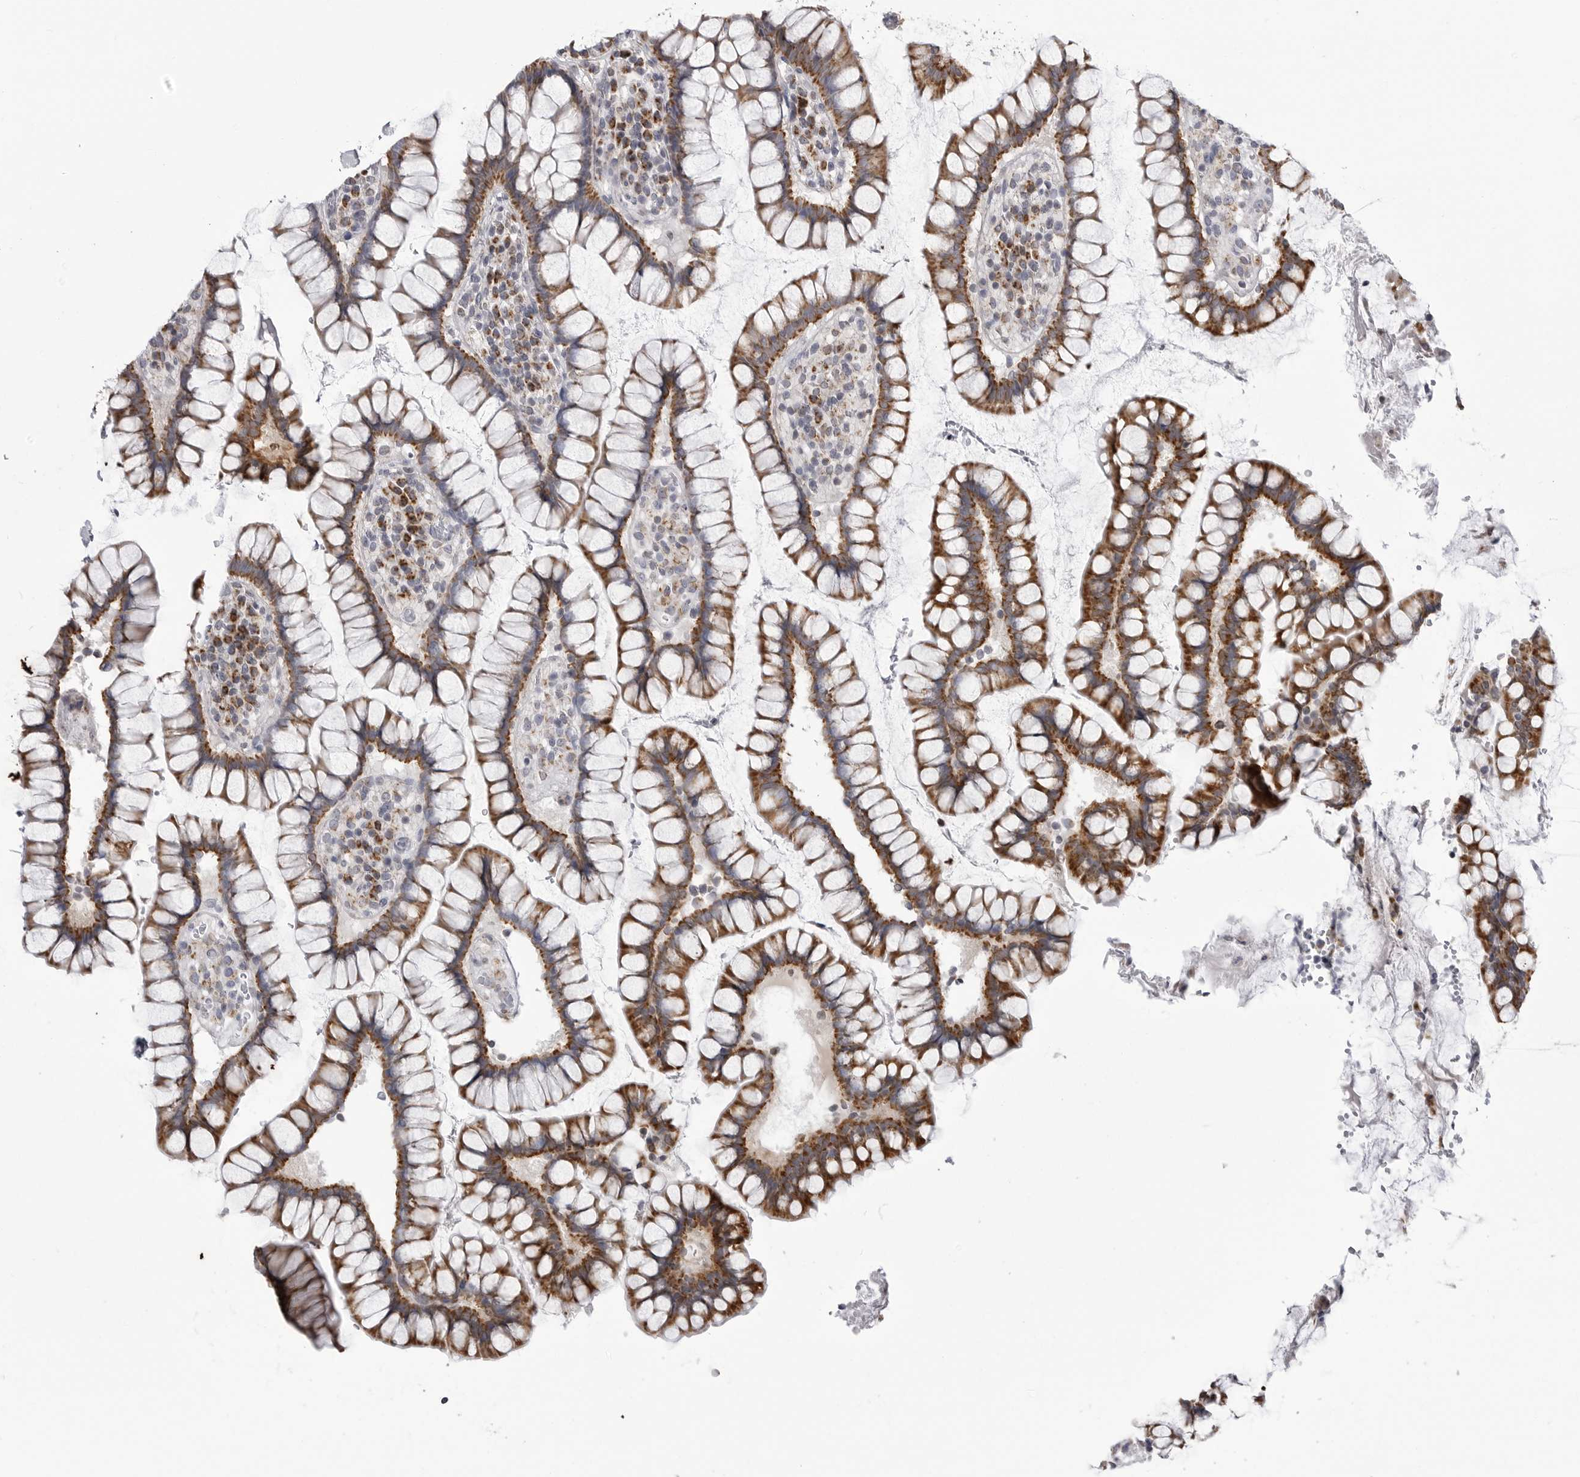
{"staining": {"intensity": "negative", "quantity": "none", "location": "none"}, "tissue": "colon", "cell_type": "Endothelial cells", "image_type": "normal", "snomed": [{"axis": "morphology", "description": "Normal tissue, NOS"}, {"axis": "topography", "description": "Colon"}], "caption": "Immunohistochemistry (IHC) image of normal colon: human colon stained with DAB (3,3'-diaminobenzidine) shows no significant protein expression in endothelial cells.", "gene": "FH", "patient": {"sex": "female", "age": 79}}